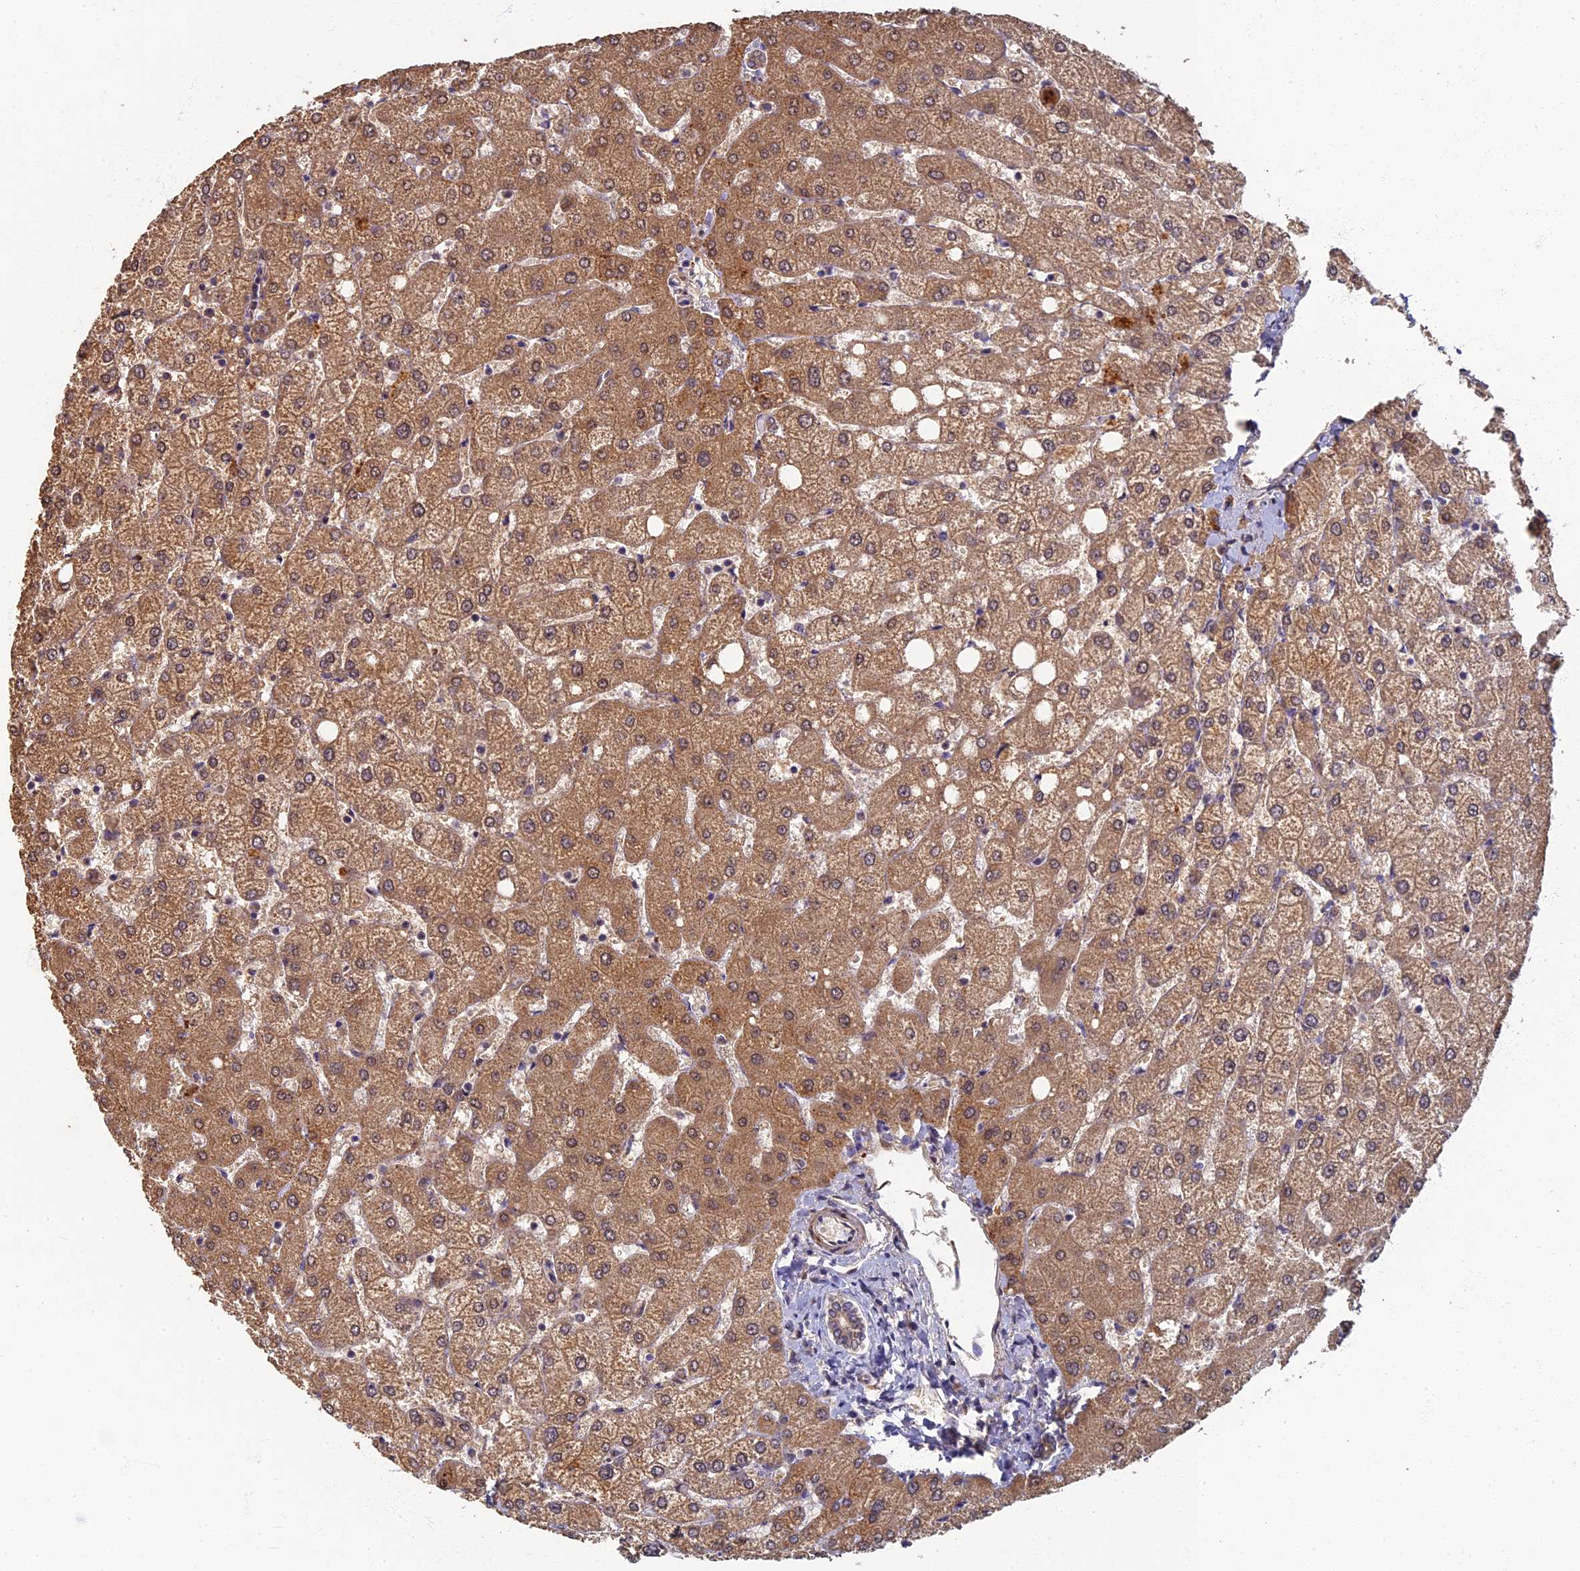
{"staining": {"intensity": "weak", "quantity": ">75%", "location": "cytoplasmic/membranous"}, "tissue": "liver", "cell_type": "Cholangiocytes", "image_type": "normal", "snomed": [{"axis": "morphology", "description": "Normal tissue, NOS"}, {"axis": "topography", "description": "Liver"}], "caption": "A micrograph of human liver stained for a protein shows weak cytoplasmic/membranous brown staining in cholangiocytes.", "gene": "RSPH3", "patient": {"sex": "female", "age": 54}}